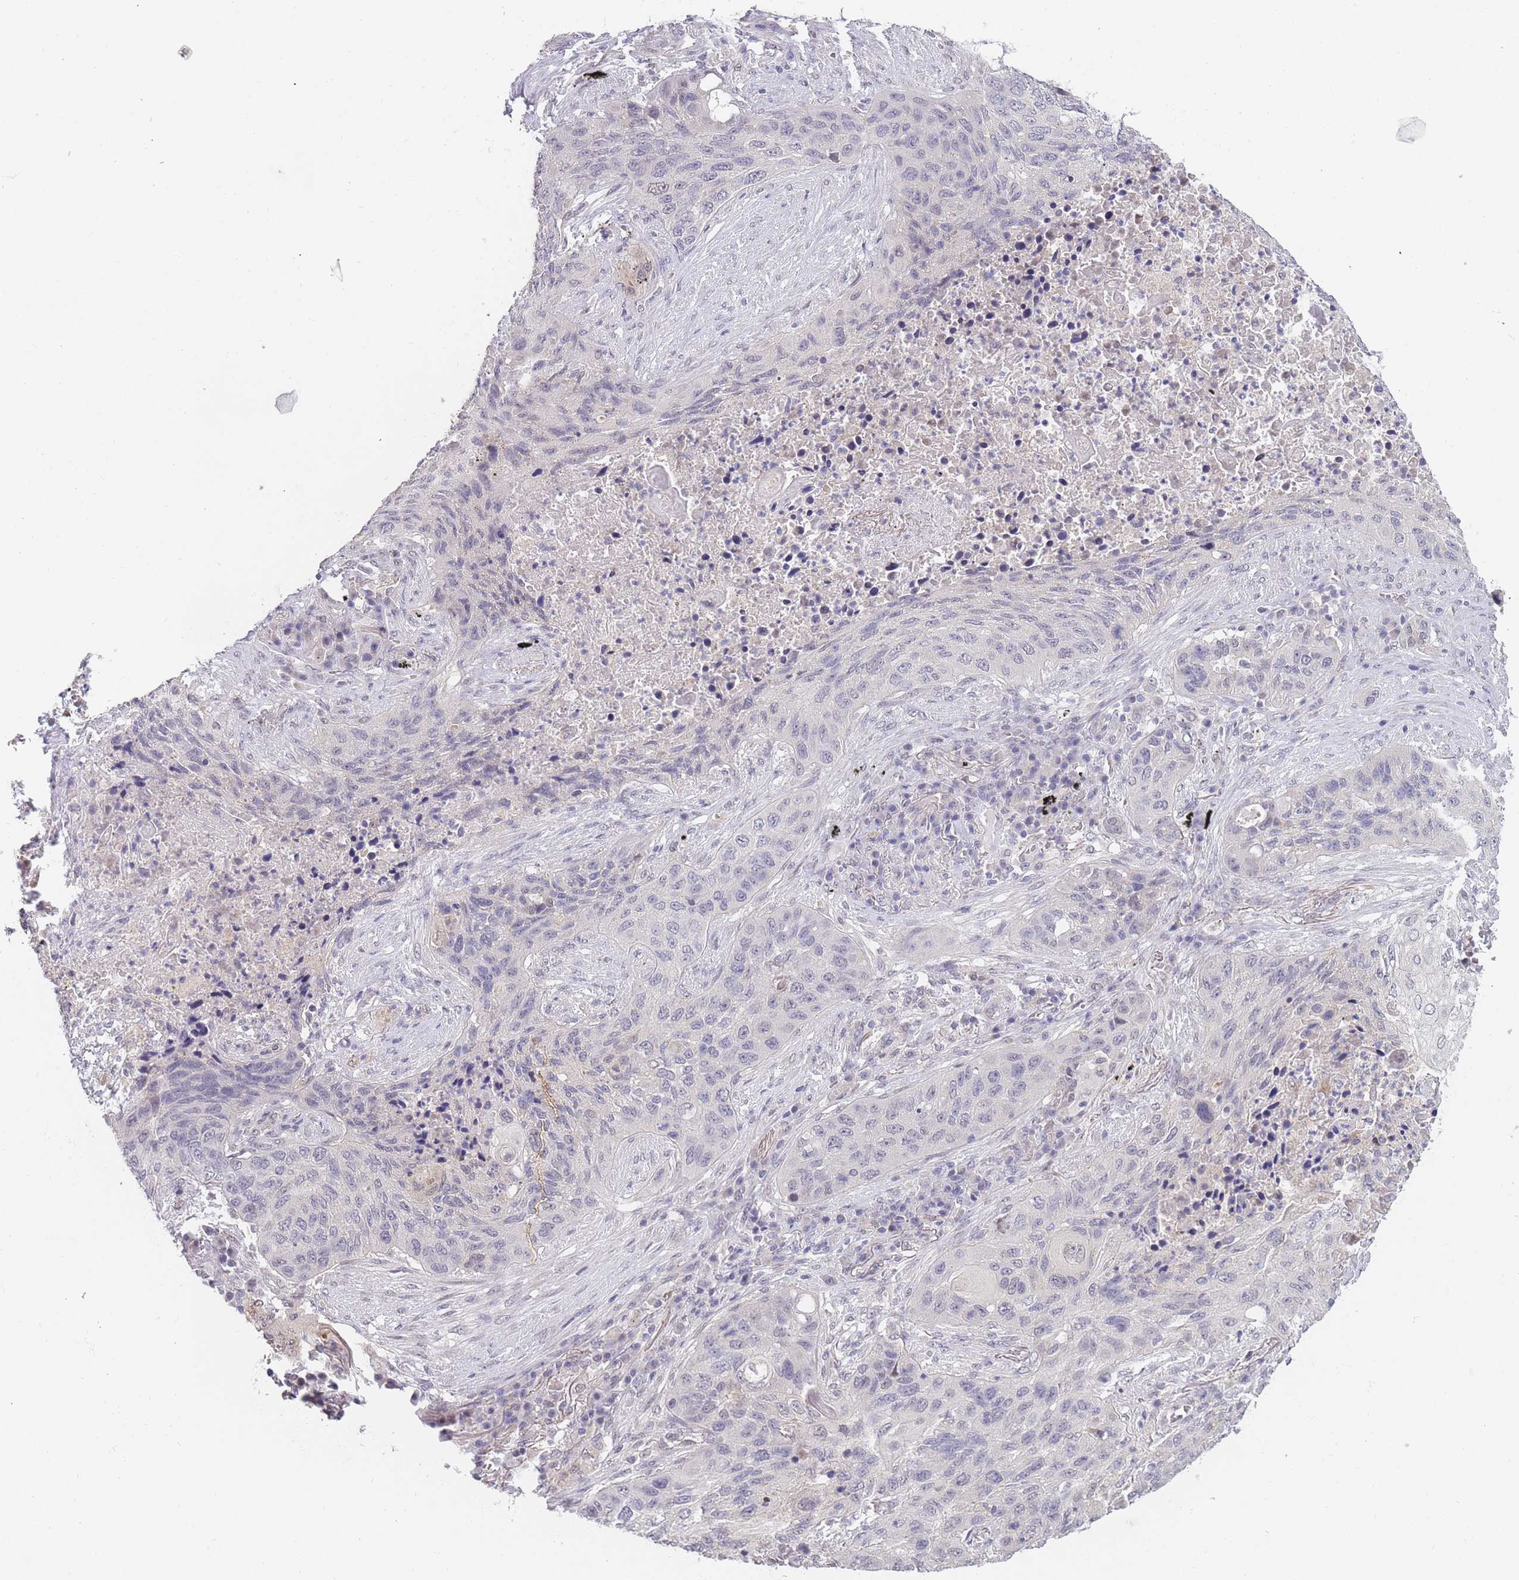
{"staining": {"intensity": "negative", "quantity": "none", "location": "none"}, "tissue": "lung cancer", "cell_type": "Tumor cells", "image_type": "cancer", "snomed": [{"axis": "morphology", "description": "Squamous cell carcinoma, NOS"}, {"axis": "topography", "description": "Lung"}], "caption": "Immunohistochemistry (IHC) image of human lung squamous cell carcinoma stained for a protein (brown), which displays no staining in tumor cells. Nuclei are stained in blue.", "gene": "GOLGA6L25", "patient": {"sex": "female", "age": 63}}